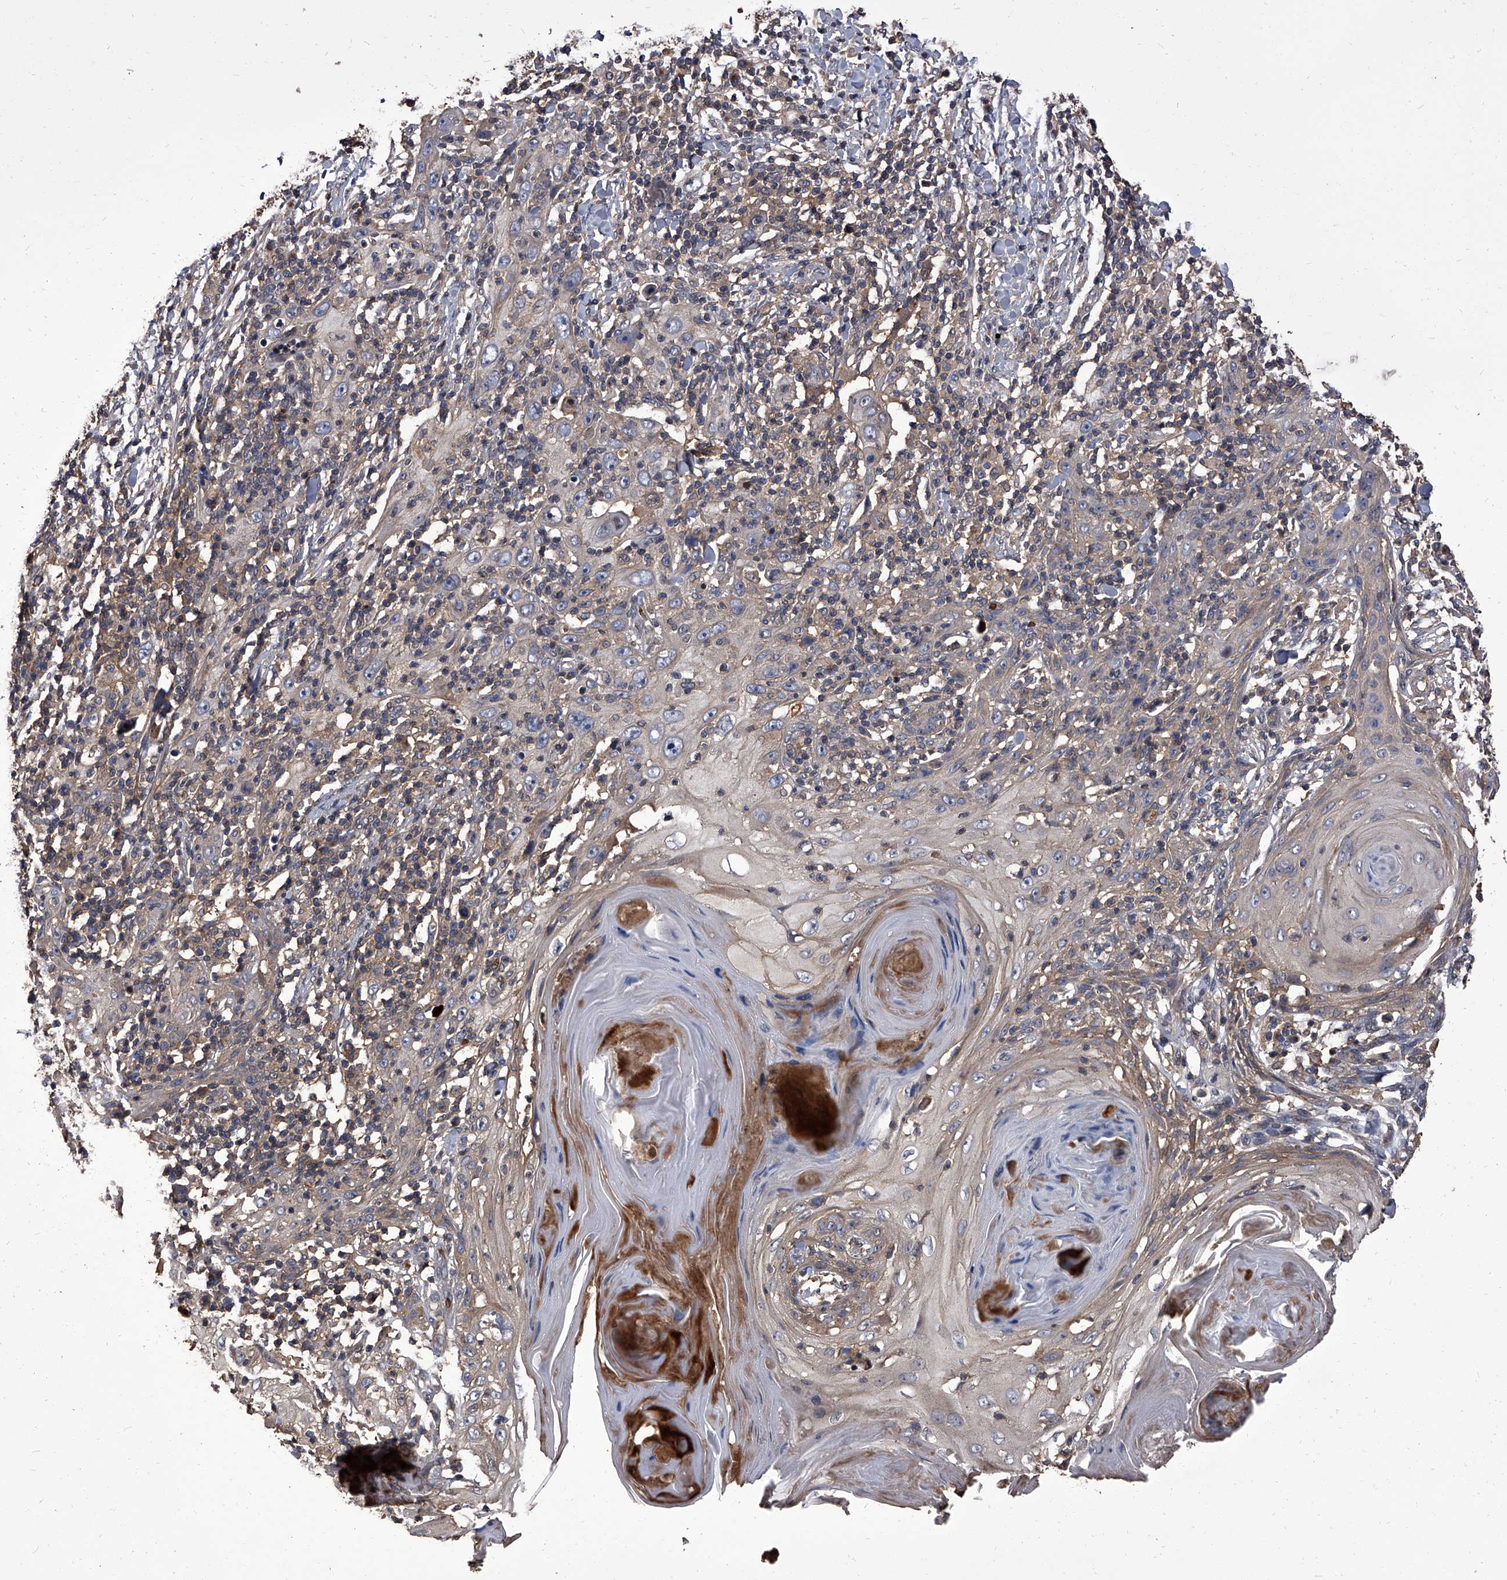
{"staining": {"intensity": "weak", "quantity": "<25%", "location": "cytoplasmic/membranous"}, "tissue": "skin cancer", "cell_type": "Tumor cells", "image_type": "cancer", "snomed": [{"axis": "morphology", "description": "Squamous cell carcinoma, NOS"}, {"axis": "topography", "description": "Skin"}], "caption": "IHC of human squamous cell carcinoma (skin) shows no positivity in tumor cells.", "gene": "STK36", "patient": {"sex": "female", "age": 88}}